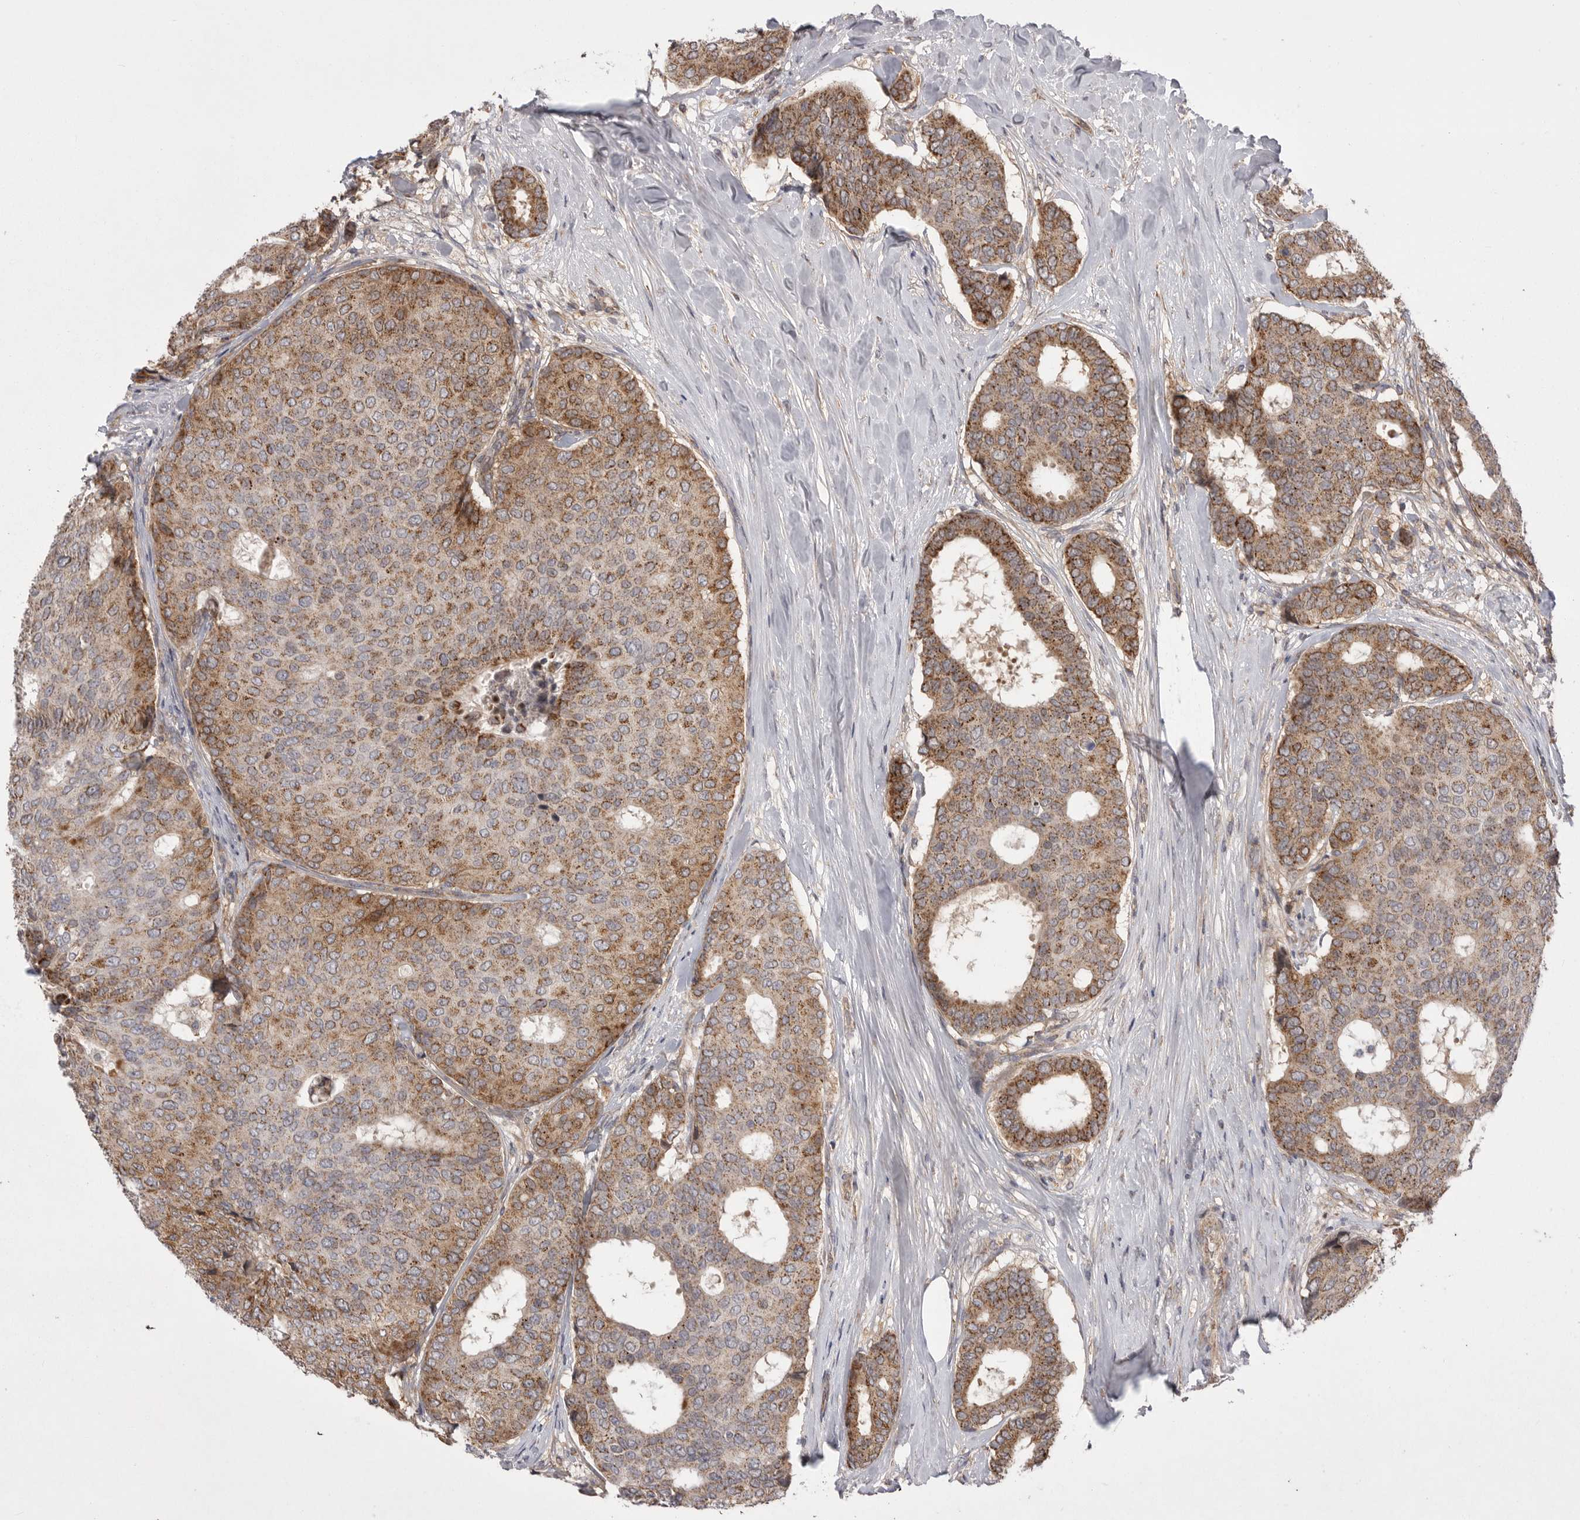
{"staining": {"intensity": "moderate", "quantity": ">75%", "location": "cytoplasmic/membranous"}, "tissue": "breast cancer", "cell_type": "Tumor cells", "image_type": "cancer", "snomed": [{"axis": "morphology", "description": "Duct carcinoma"}, {"axis": "topography", "description": "Breast"}], "caption": "Invasive ductal carcinoma (breast) stained with immunohistochemistry (IHC) displays moderate cytoplasmic/membranous staining in approximately >75% of tumor cells. Immunohistochemistry (ihc) stains the protein in brown and the nuclei are stained blue.", "gene": "KYAT3", "patient": {"sex": "female", "age": 75}}